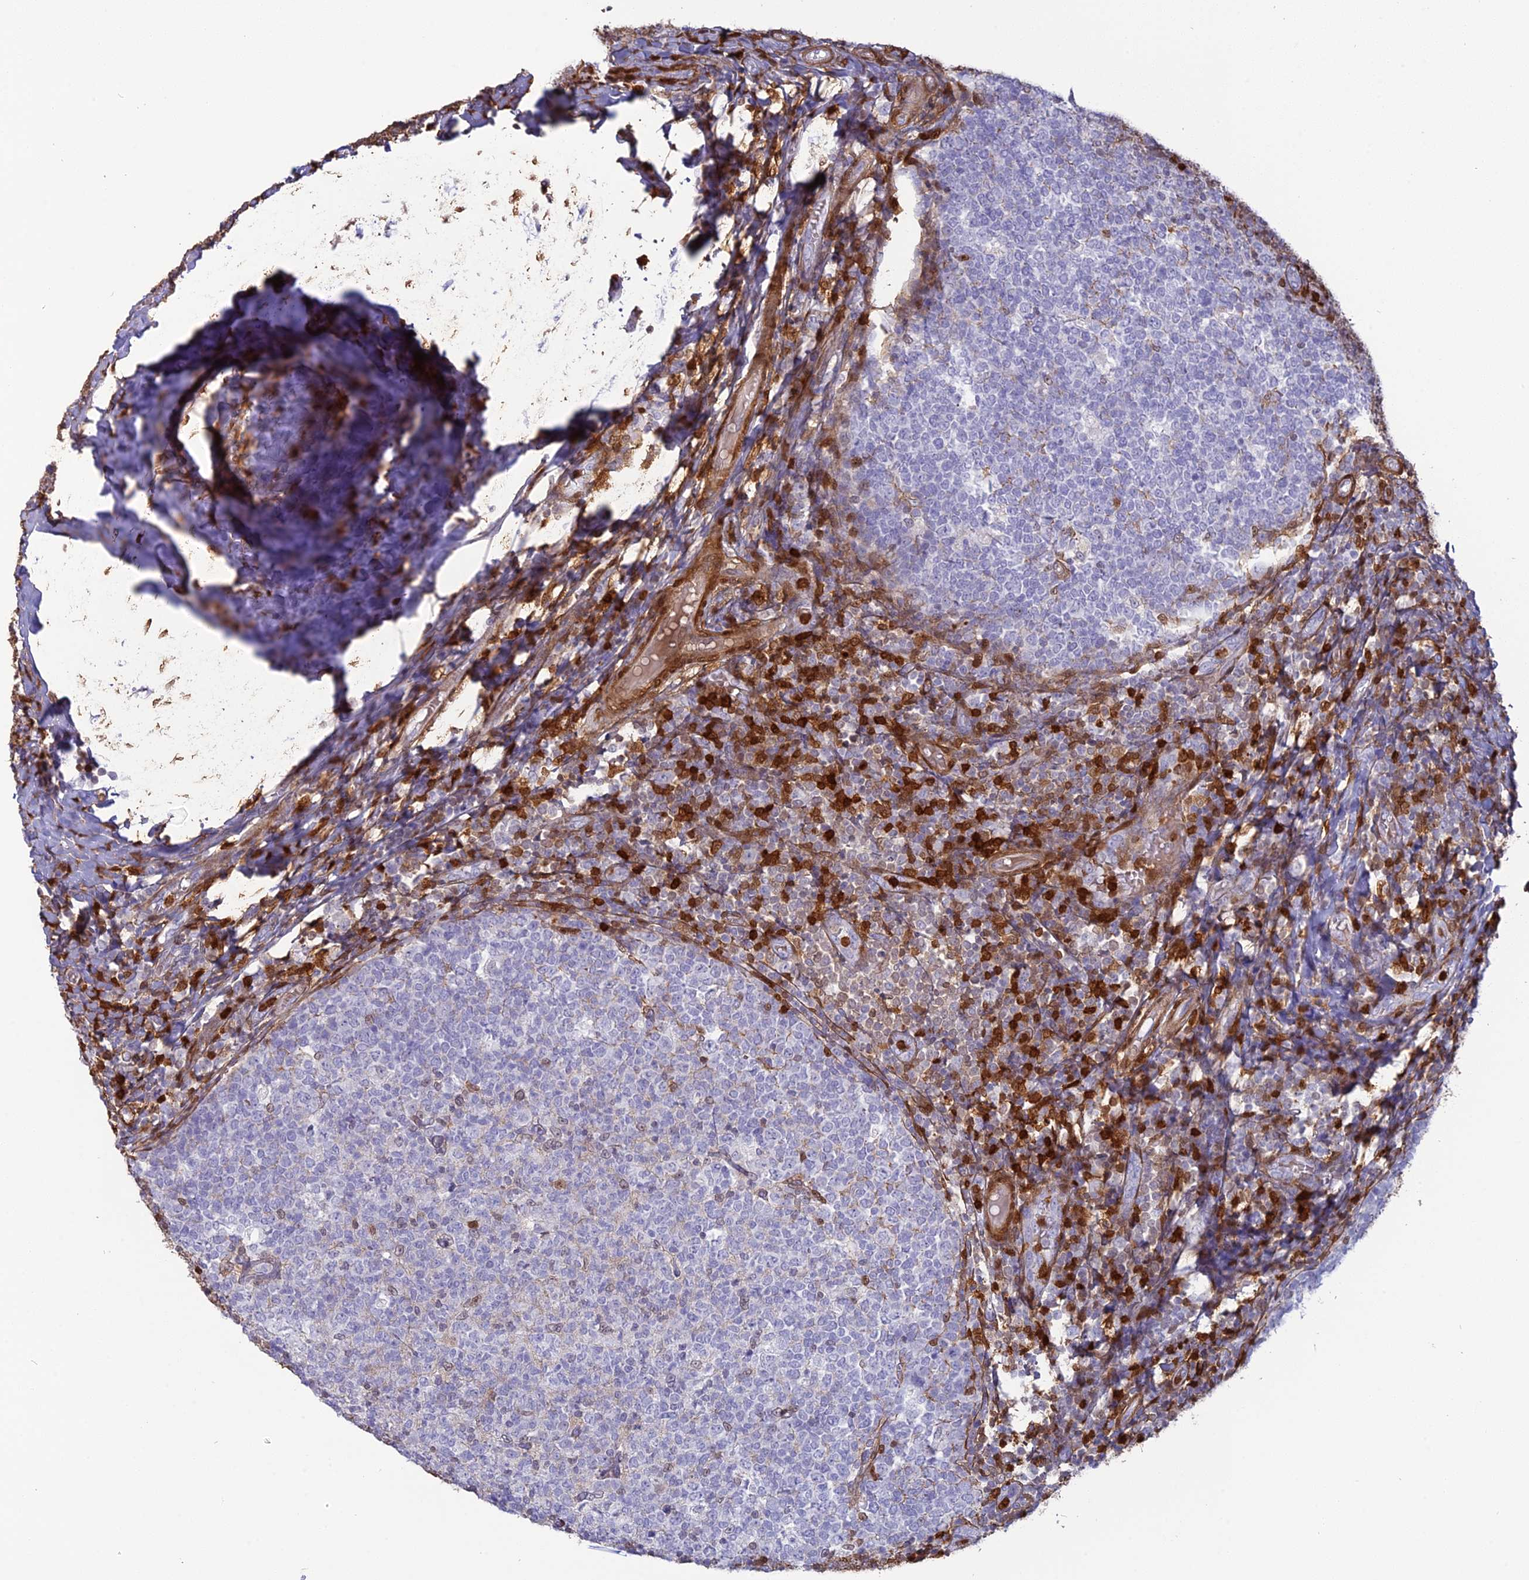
{"staining": {"intensity": "negative", "quantity": "none", "location": "none"}, "tissue": "tonsil", "cell_type": "Germinal center cells", "image_type": "normal", "snomed": [{"axis": "morphology", "description": "Normal tissue, NOS"}, {"axis": "topography", "description": "Tonsil"}], "caption": "IHC of benign tonsil shows no positivity in germinal center cells.", "gene": "PGBD4", "patient": {"sex": "female", "age": 19}}